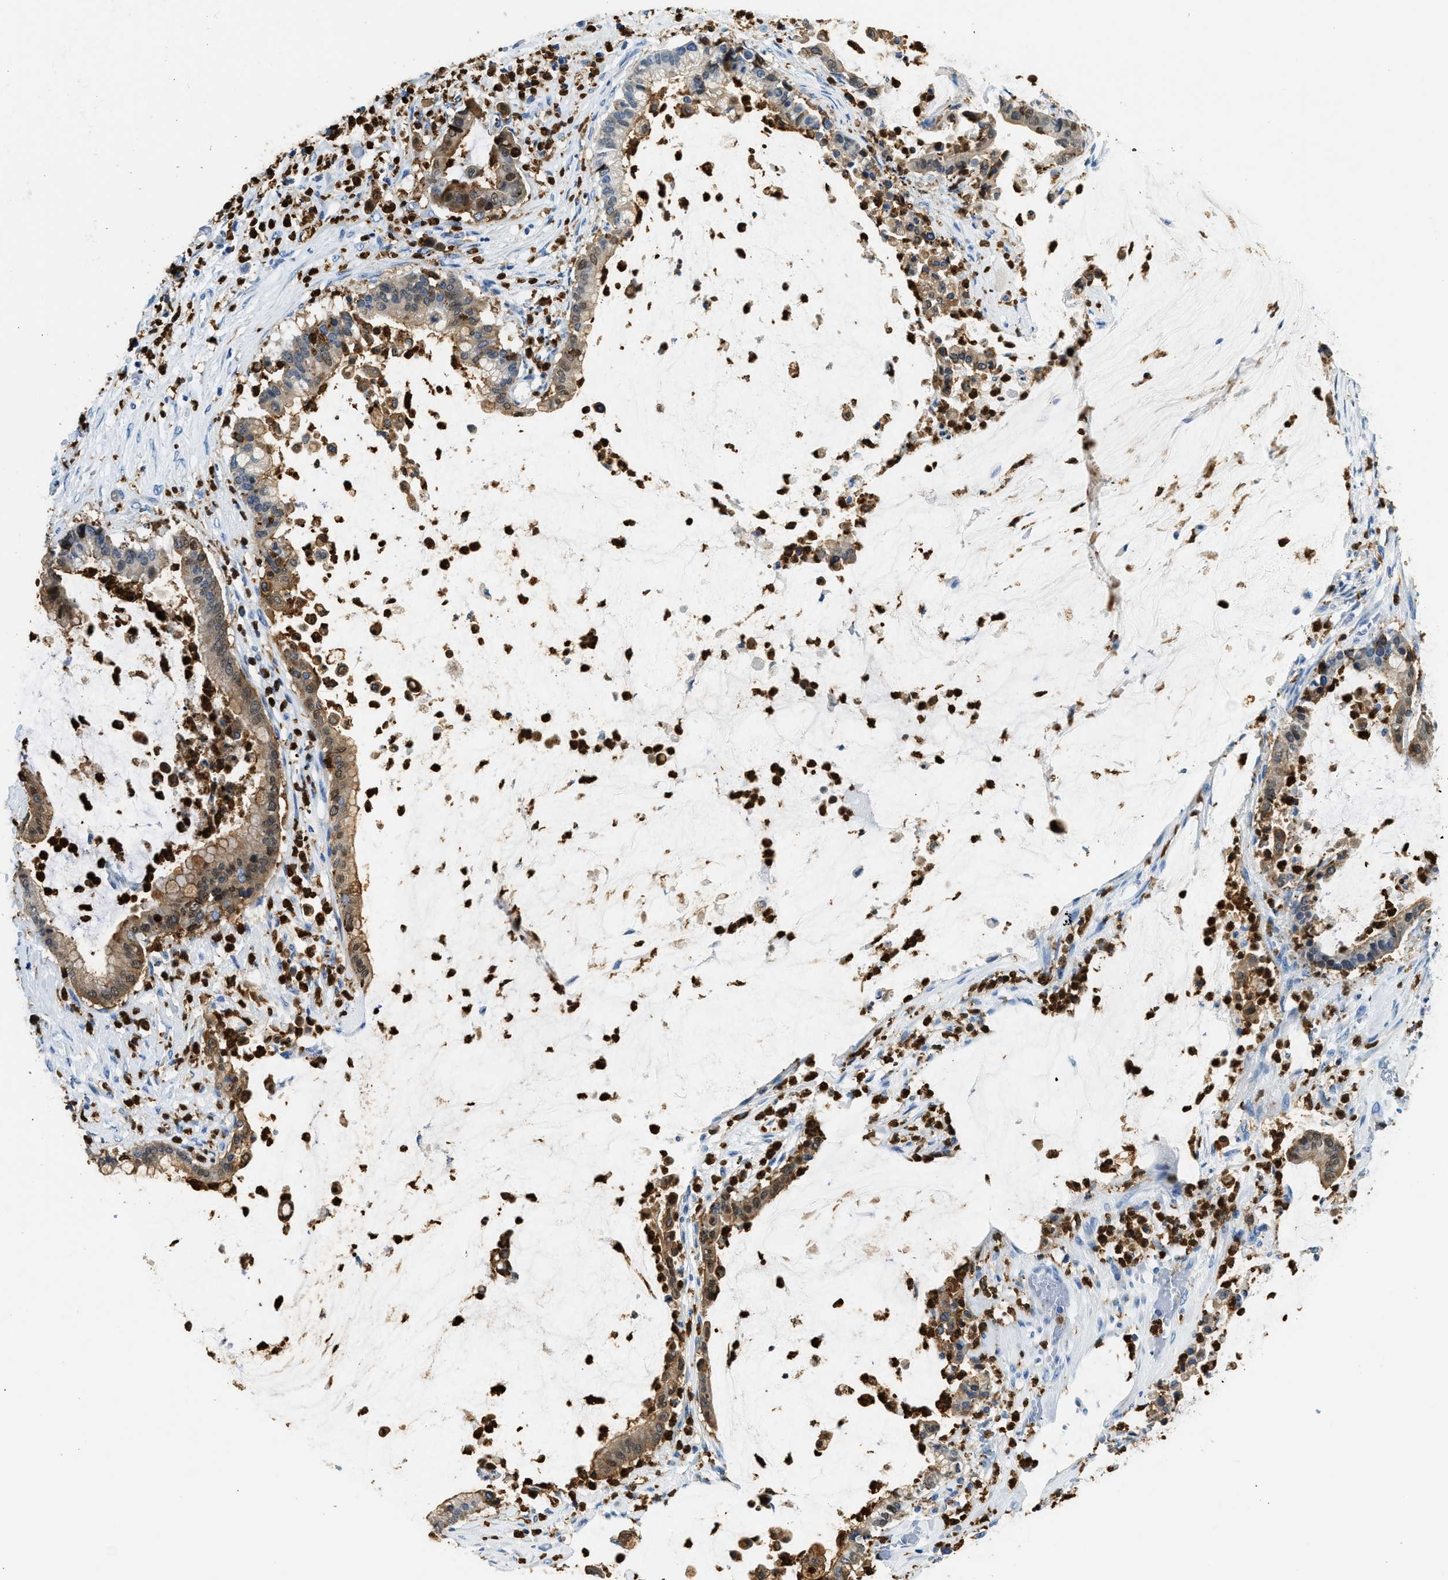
{"staining": {"intensity": "moderate", "quantity": ">75%", "location": "cytoplasmic/membranous,nuclear"}, "tissue": "pancreatic cancer", "cell_type": "Tumor cells", "image_type": "cancer", "snomed": [{"axis": "morphology", "description": "Adenocarcinoma, NOS"}, {"axis": "topography", "description": "Pancreas"}], "caption": "Adenocarcinoma (pancreatic) stained with a protein marker reveals moderate staining in tumor cells.", "gene": "ANXA3", "patient": {"sex": "male", "age": 41}}